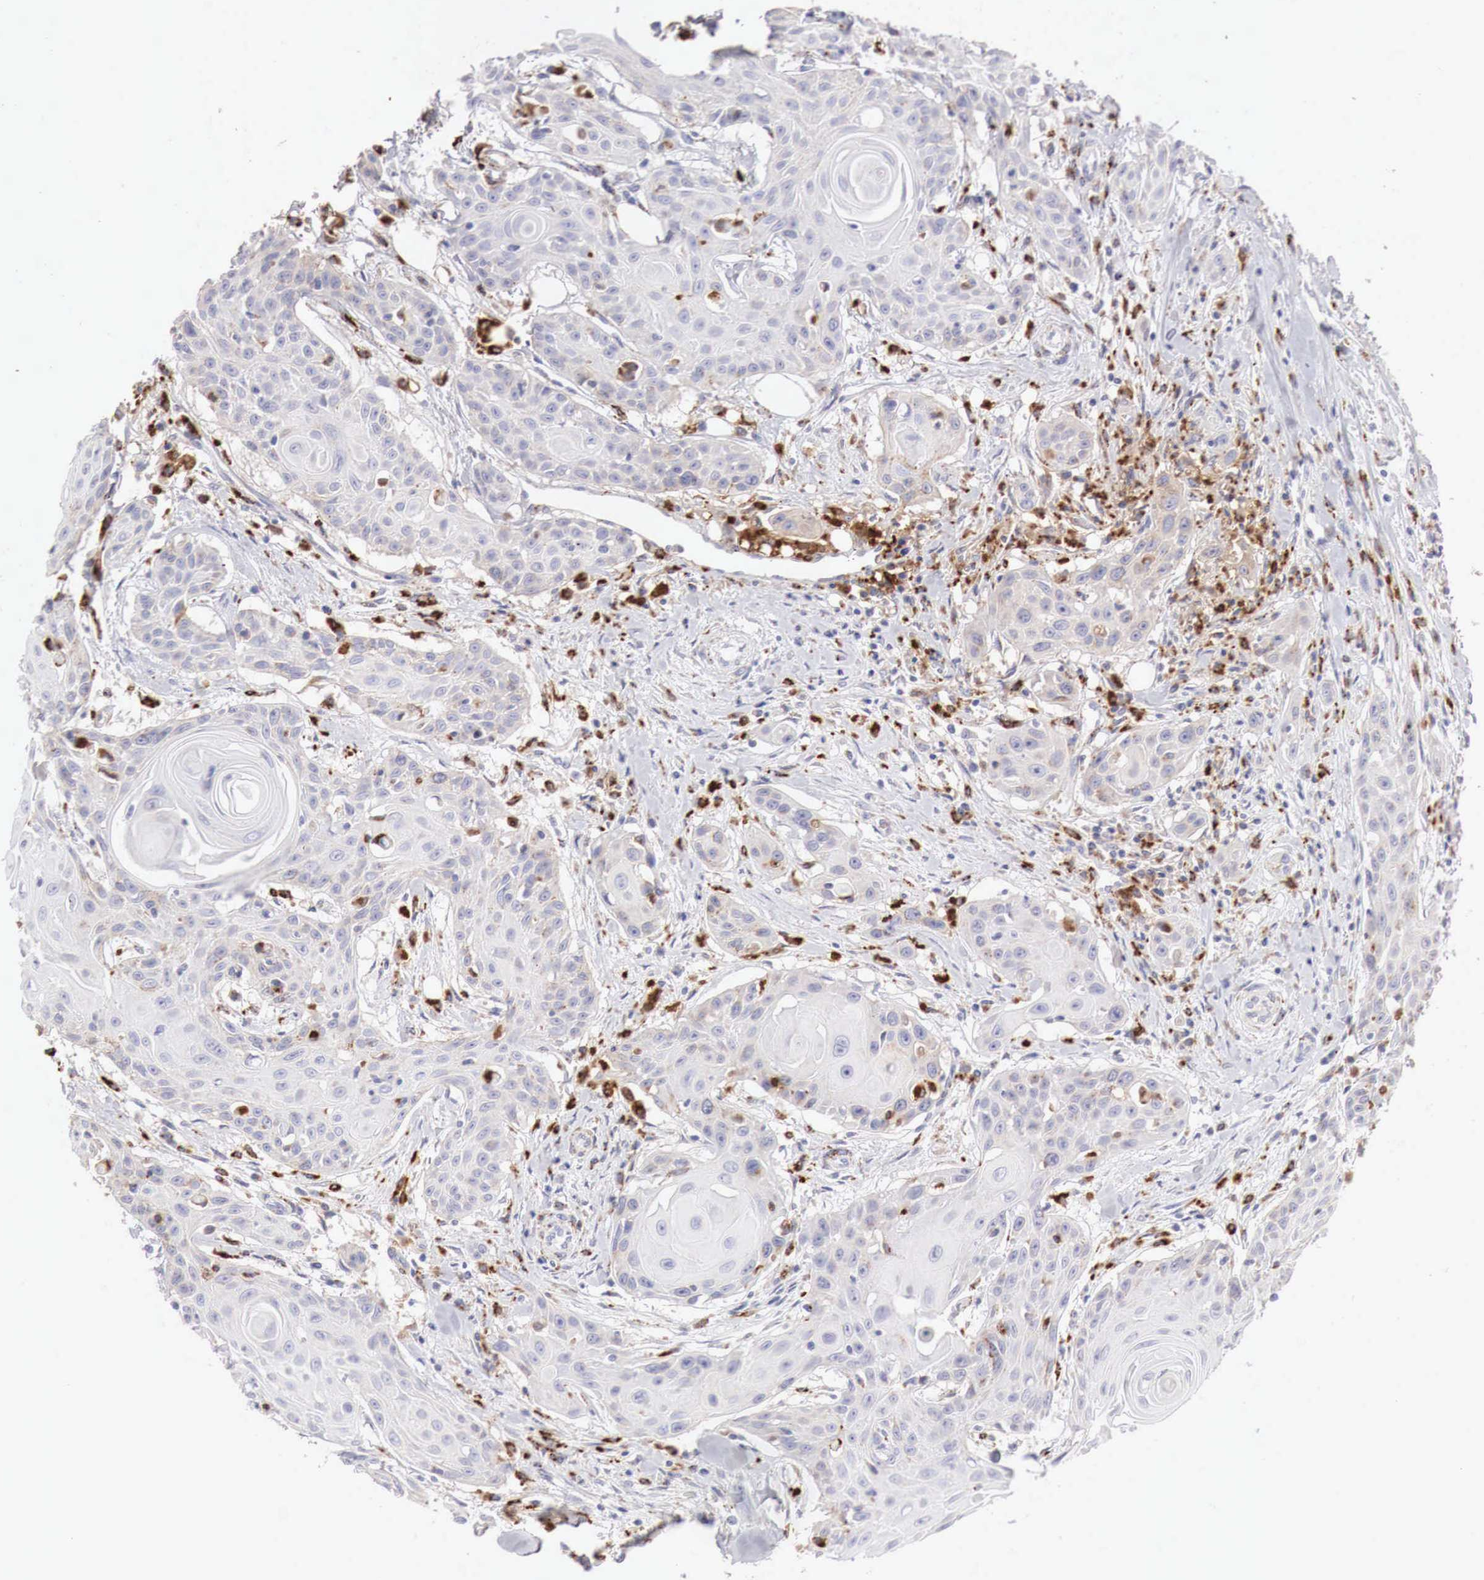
{"staining": {"intensity": "negative", "quantity": "none", "location": "none"}, "tissue": "head and neck cancer", "cell_type": "Tumor cells", "image_type": "cancer", "snomed": [{"axis": "morphology", "description": "Squamous cell carcinoma, NOS"}, {"axis": "morphology", "description": "Squamous cell carcinoma, metastatic, NOS"}, {"axis": "topography", "description": "Lymph node"}, {"axis": "topography", "description": "Salivary gland"}, {"axis": "topography", "description": "Head-Neck"}], "caption": "High power microscopy image of an IHC photomicrograph of head and neck cancer, revealing no significant positivity in tumor cells.", "gene": "GLA", "patient": {"sex": "female", "age": 74}}